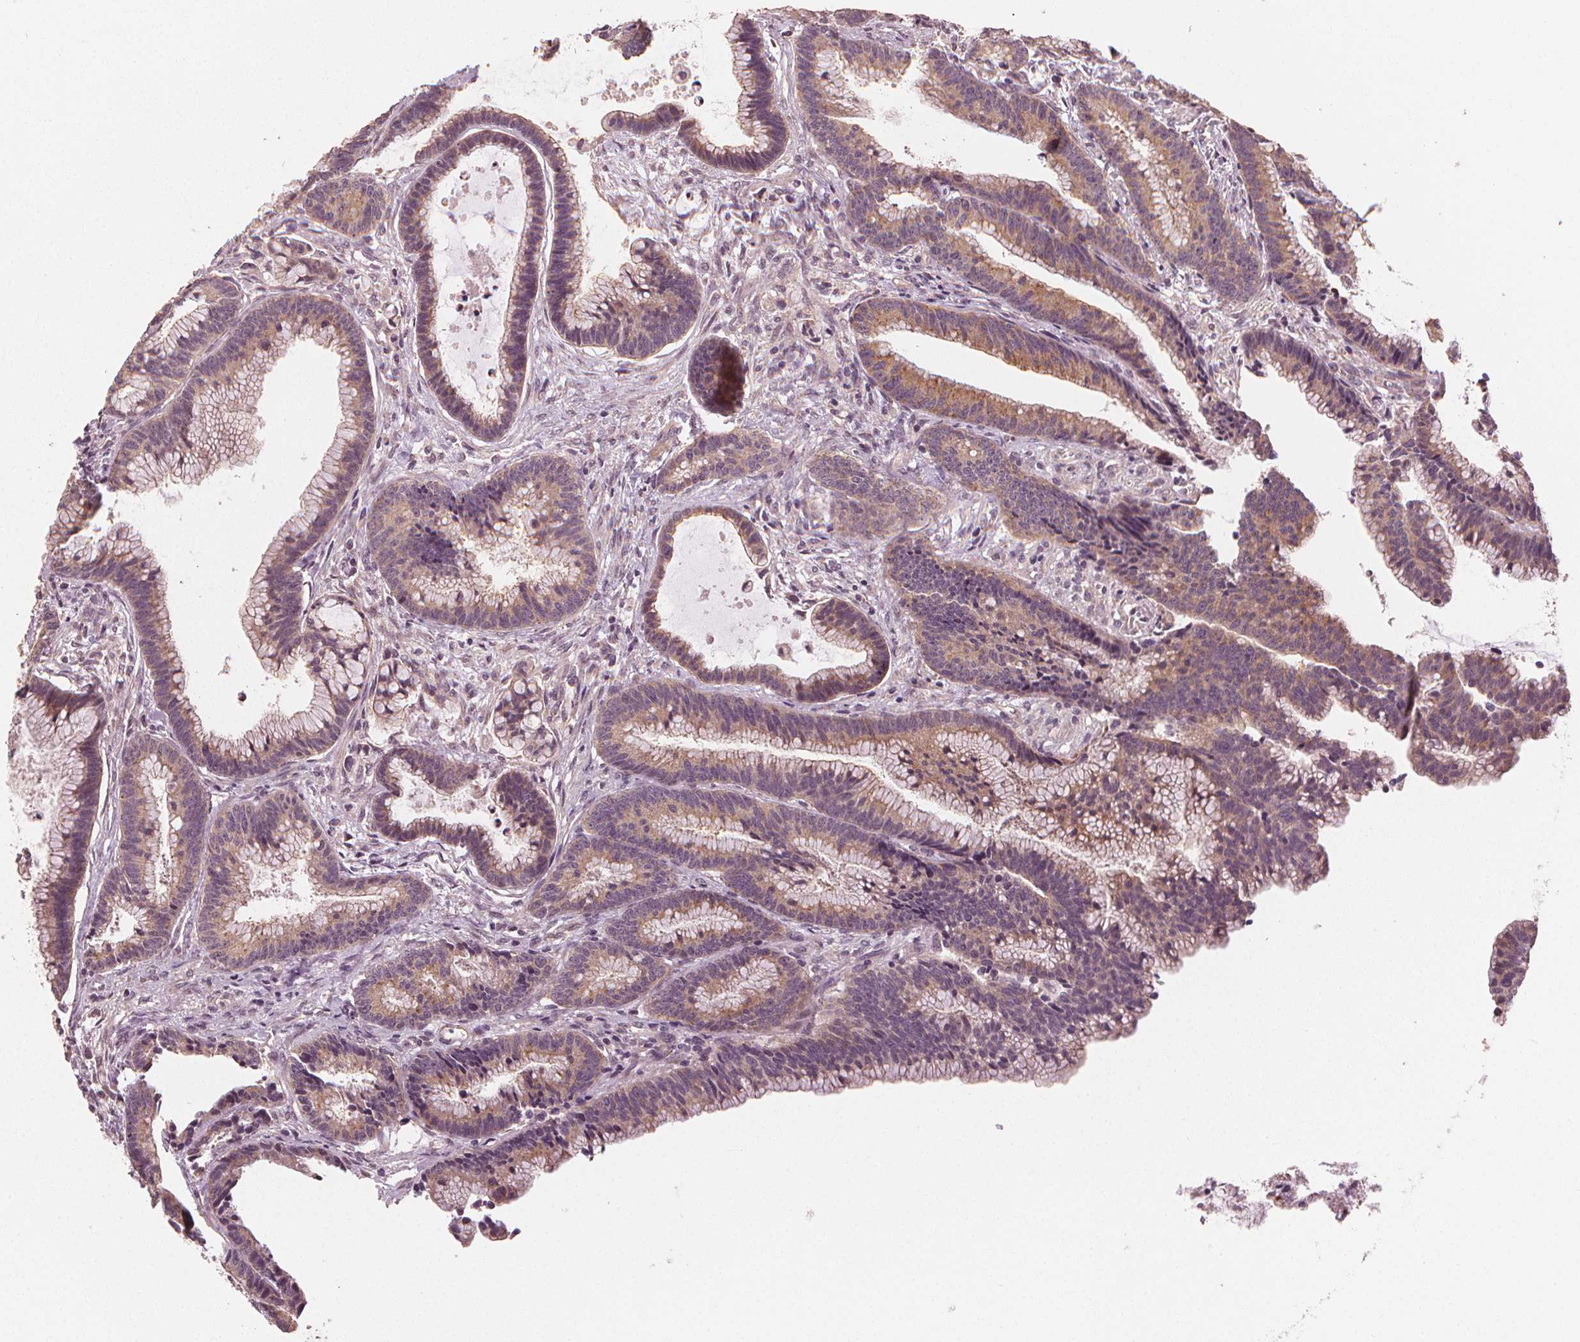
{"staining": {"intensity": "moderate", "quantity": "<25%", "location": "cytoplasmic/membranous"}, "tissue": "colorectal cancer", "cell_type": "Tumor cells", "image_type": "cancer", "snomed": [{"axis": "morphology", "description": "Adenocarcinoma, NOS"}, {"axis": "topography", "description": "Colon"}], "caption": "Colorectal adenocarcinoma stained with a brown dye reveals moderate cytoplasmic/membranous positive positivity in approximately <25% of tumor cells.", "gene": "CLBA1", "patient": {"sex": "female", "age": 78}}